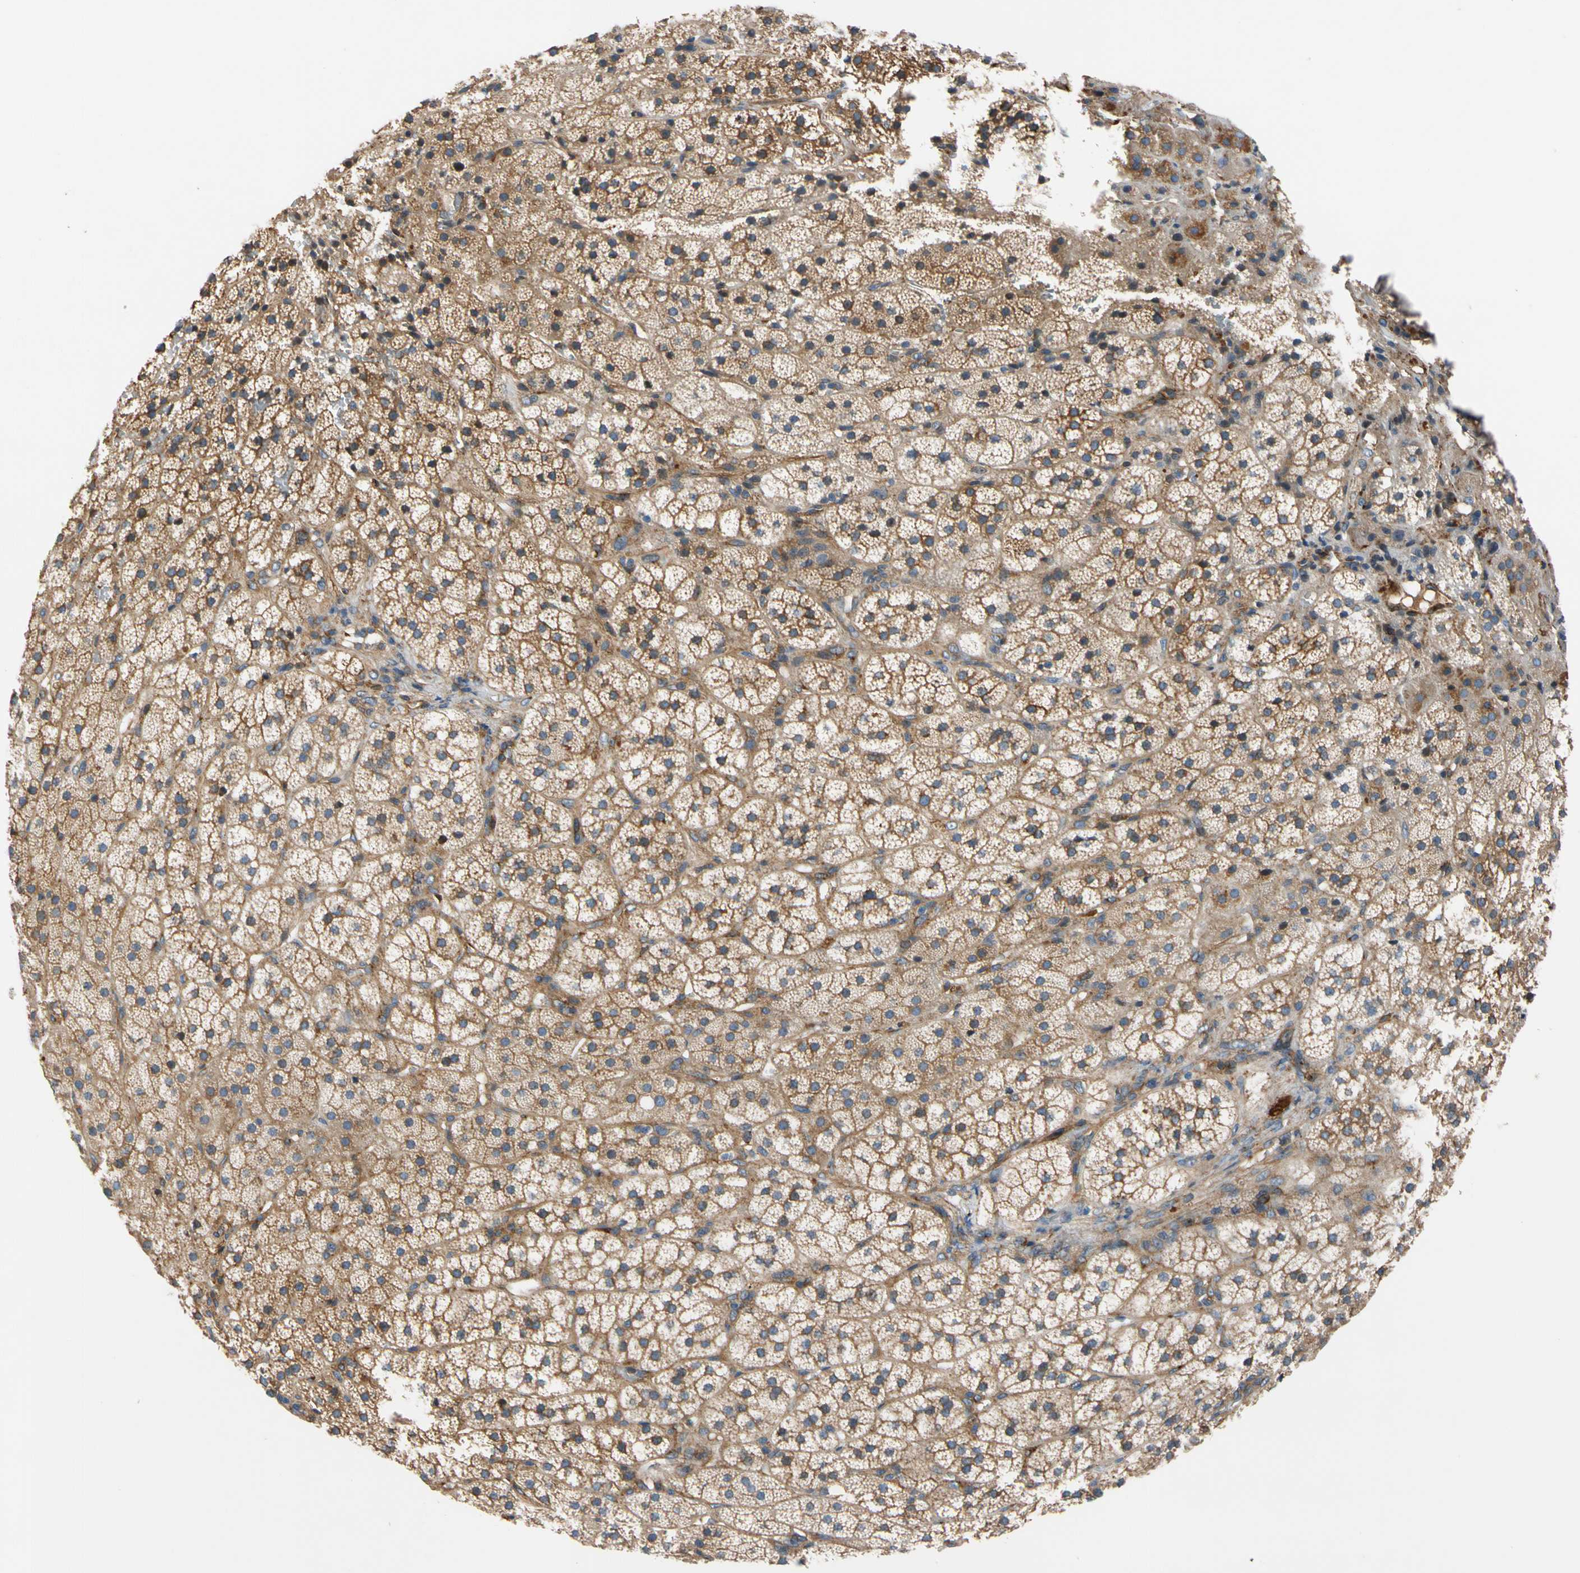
{"staining": {"intensity": "moderate", "quantity": ">75%", "location": "cytoplasmic/membranous"}, "tissue": "adrenal gland", "cell_type": "Glandular cells", "image_type": "normal", "snomed": [{"axis": "morphology", "description": "Normal tissue, NOS"}, {"axis": "topography", "description": "Adrenal gland"}], "caption": "Glandular cells demonstrate medium levels of moderate cytoplasmic/membranous positivity in about >75% of cells in normal human adrenal gland.", "gene": "ENTREP3", "patient": {"sex": "female", "age": 44}}